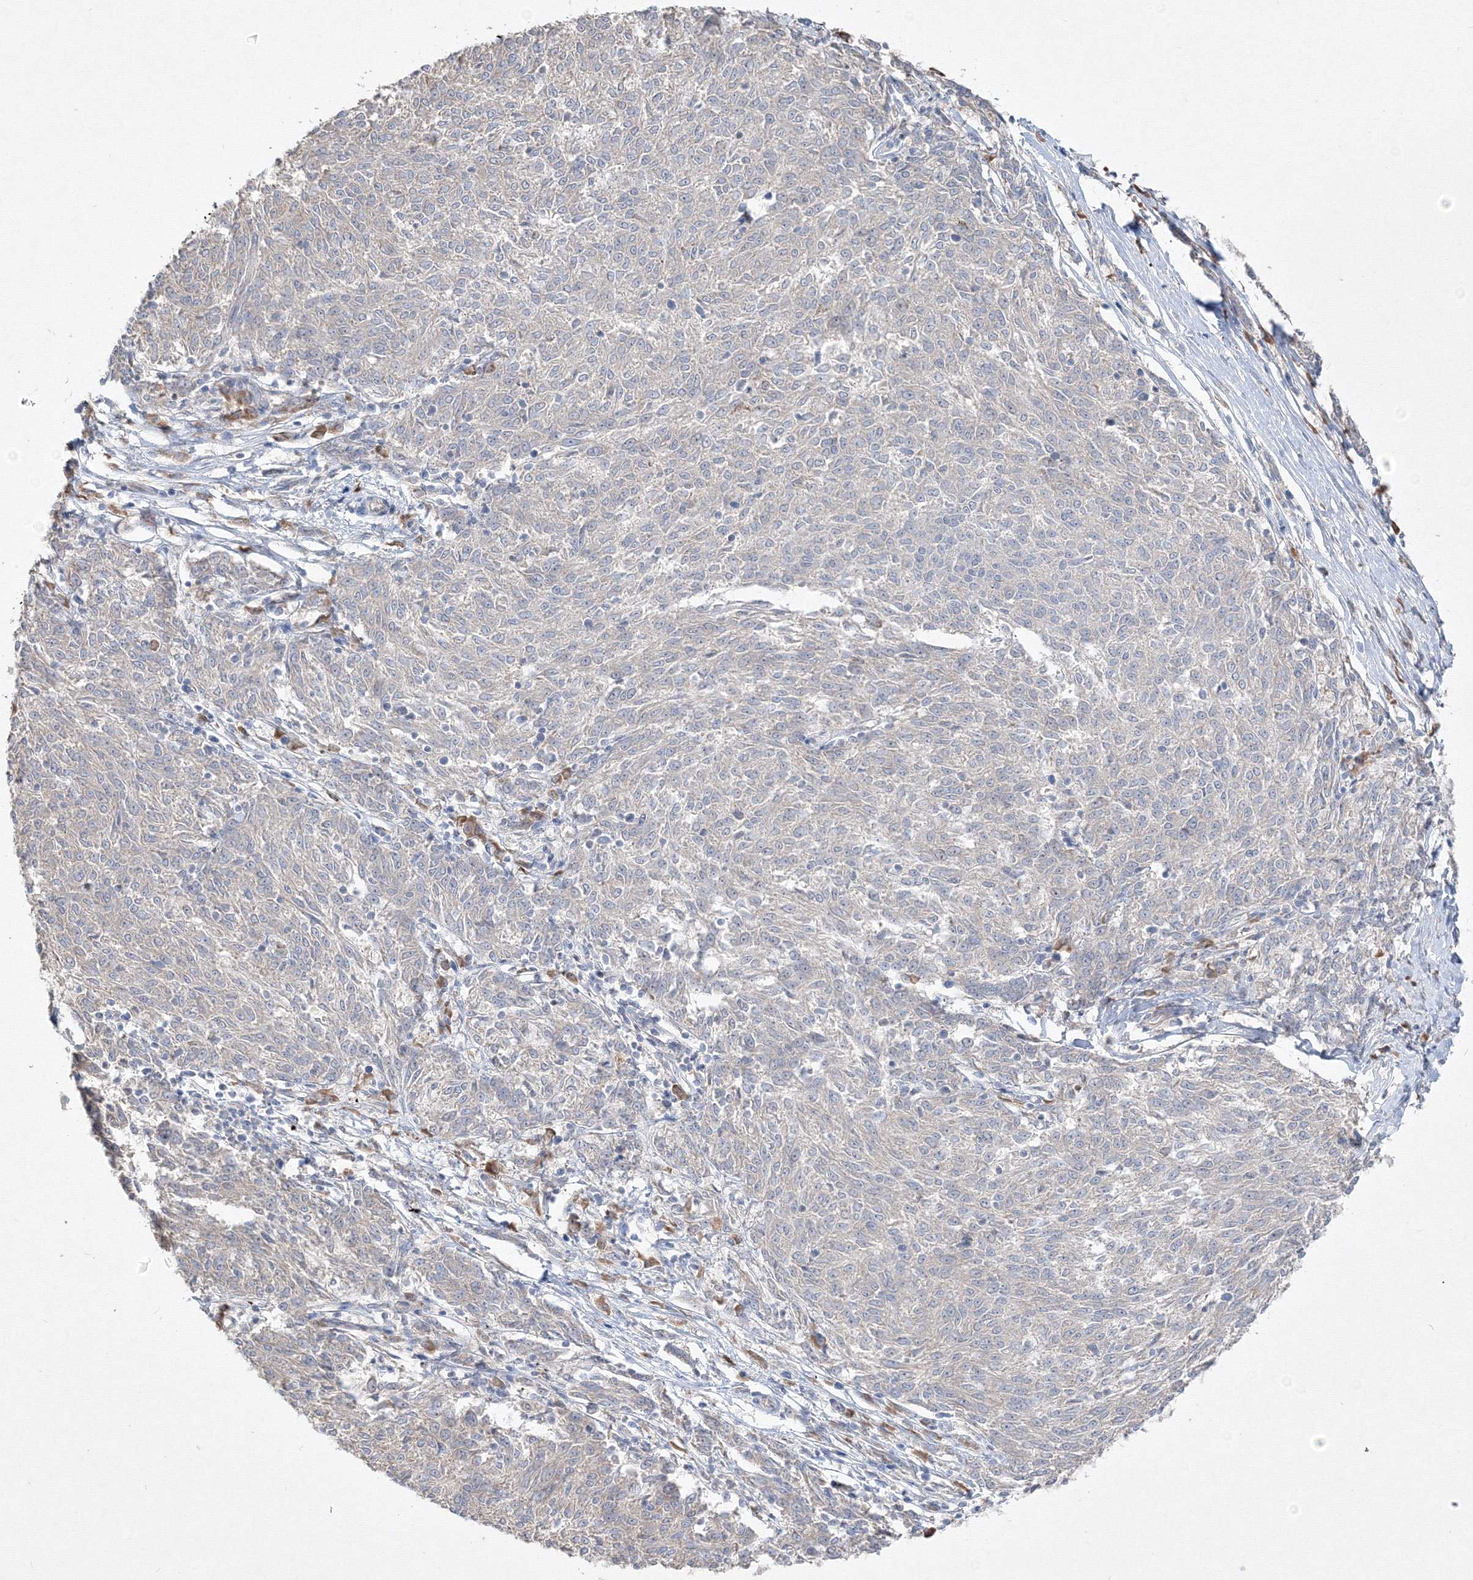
{"staining": {"intensity": "negative", "quantity": "none", "location": "none"}, "tissue": "melanoma", "cell_type": "Tumor cells", "image_type": "cancer", "snomed": [{"axis": "morphology", "description": "Malignant melanoma, NOS"}, {"axis": "topography", "description": "Skin"}], "caption": "This is an immunohistochemistry (IHC) histopathology image of human melanoma. There is no positivity in tumor cells.", "gene": "FBXL8", "patient": {"sex": "female", "age": 72}}